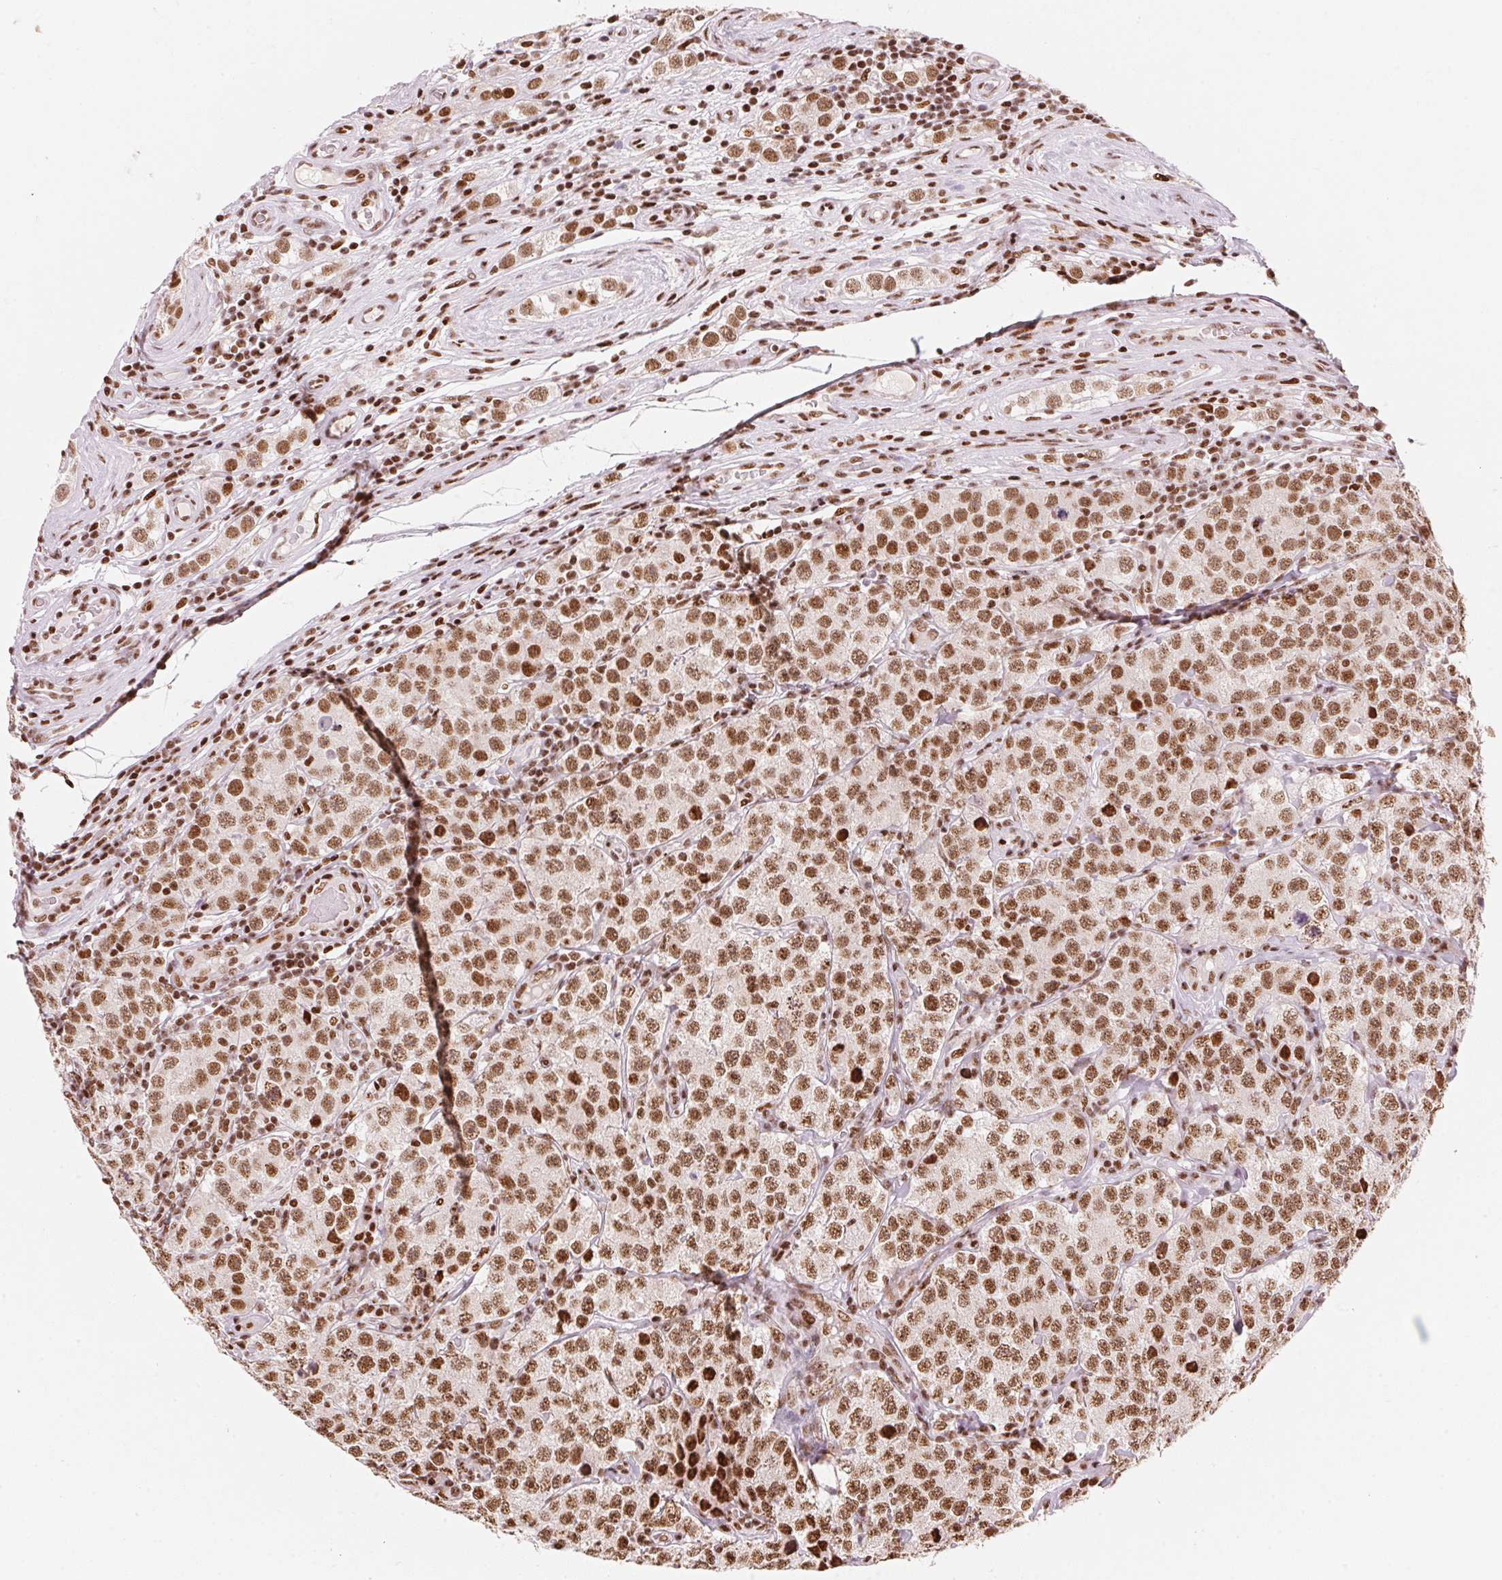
{"staining": {"intensity": "moderate", "quantity": ">75%", "location": "nuclear"}, "tissue": "testis cancer", "cell_type": "Tumor cells", "image_type": "cancer", "snomed": [{"axis": "morphology", "description": "Seminoma, NOS"}, {"axis": "topography", "description": "Testis"}], "caption": "DAB immunohistochemical staining of human testis cancer shows moderate nuclear protein expression in approximately >75% of tumor cells. Nuclei are stained in blue.", "gene": "NXF1", "patient": {"sex": "male", "age": 34}}